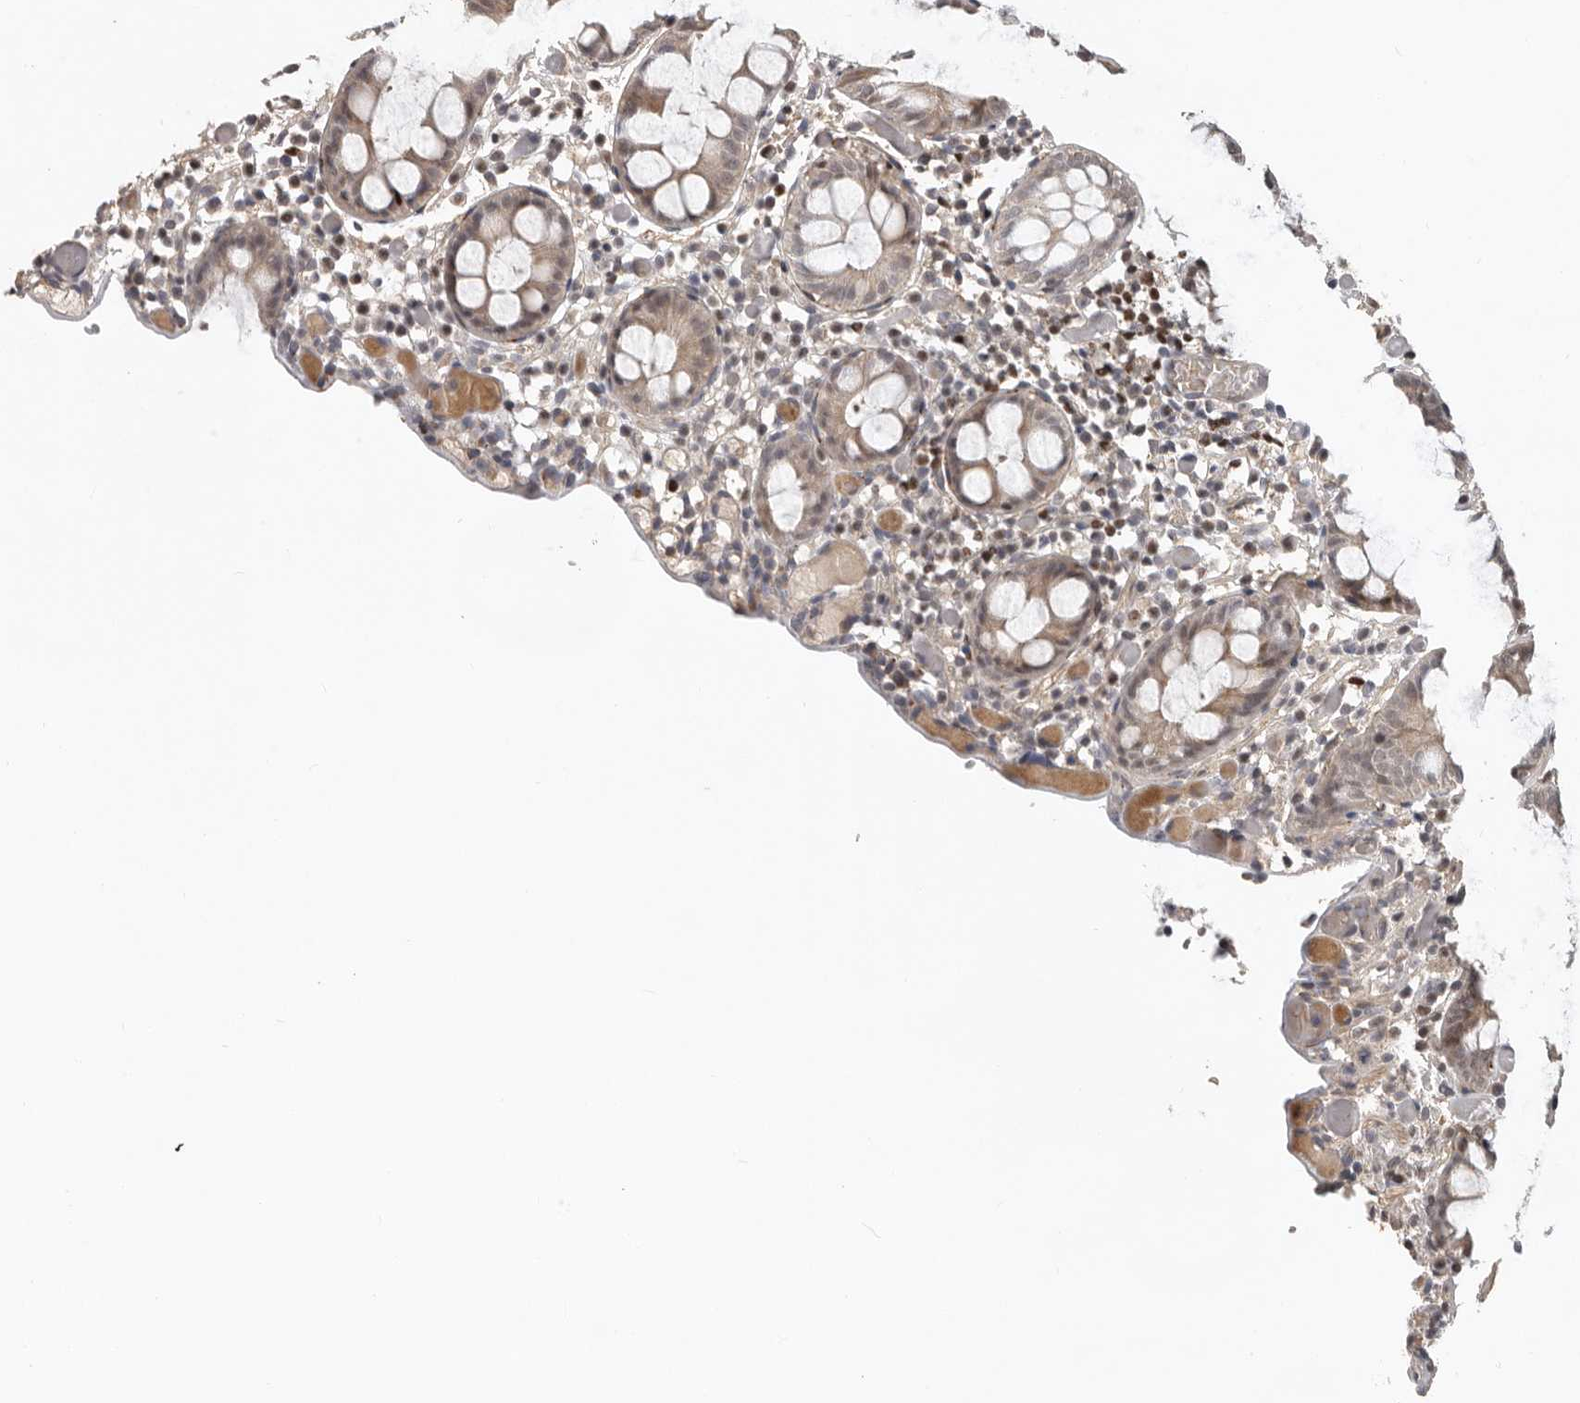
{"staining": {"intensity": "weak", "quantity": ">75%", "location": "cytoplasmic/membranous"}, "tissue": "colon", "cell_type": "Endothelial cells", "image_type": "normal", "snomed": [{"axis": "morphology", "description": "Normal tissue, NOS"}, {"axis": "topography", "description": "Colon"}], "caption": "Colon stained with DAB immunohistochemistry (IHC) reveals low levels of weak cytoplasmic/membranous expression in approximately >75% of endothelial cells.", "gene": "HENMT1", "patient": {"sex": "male", "age": 14}}